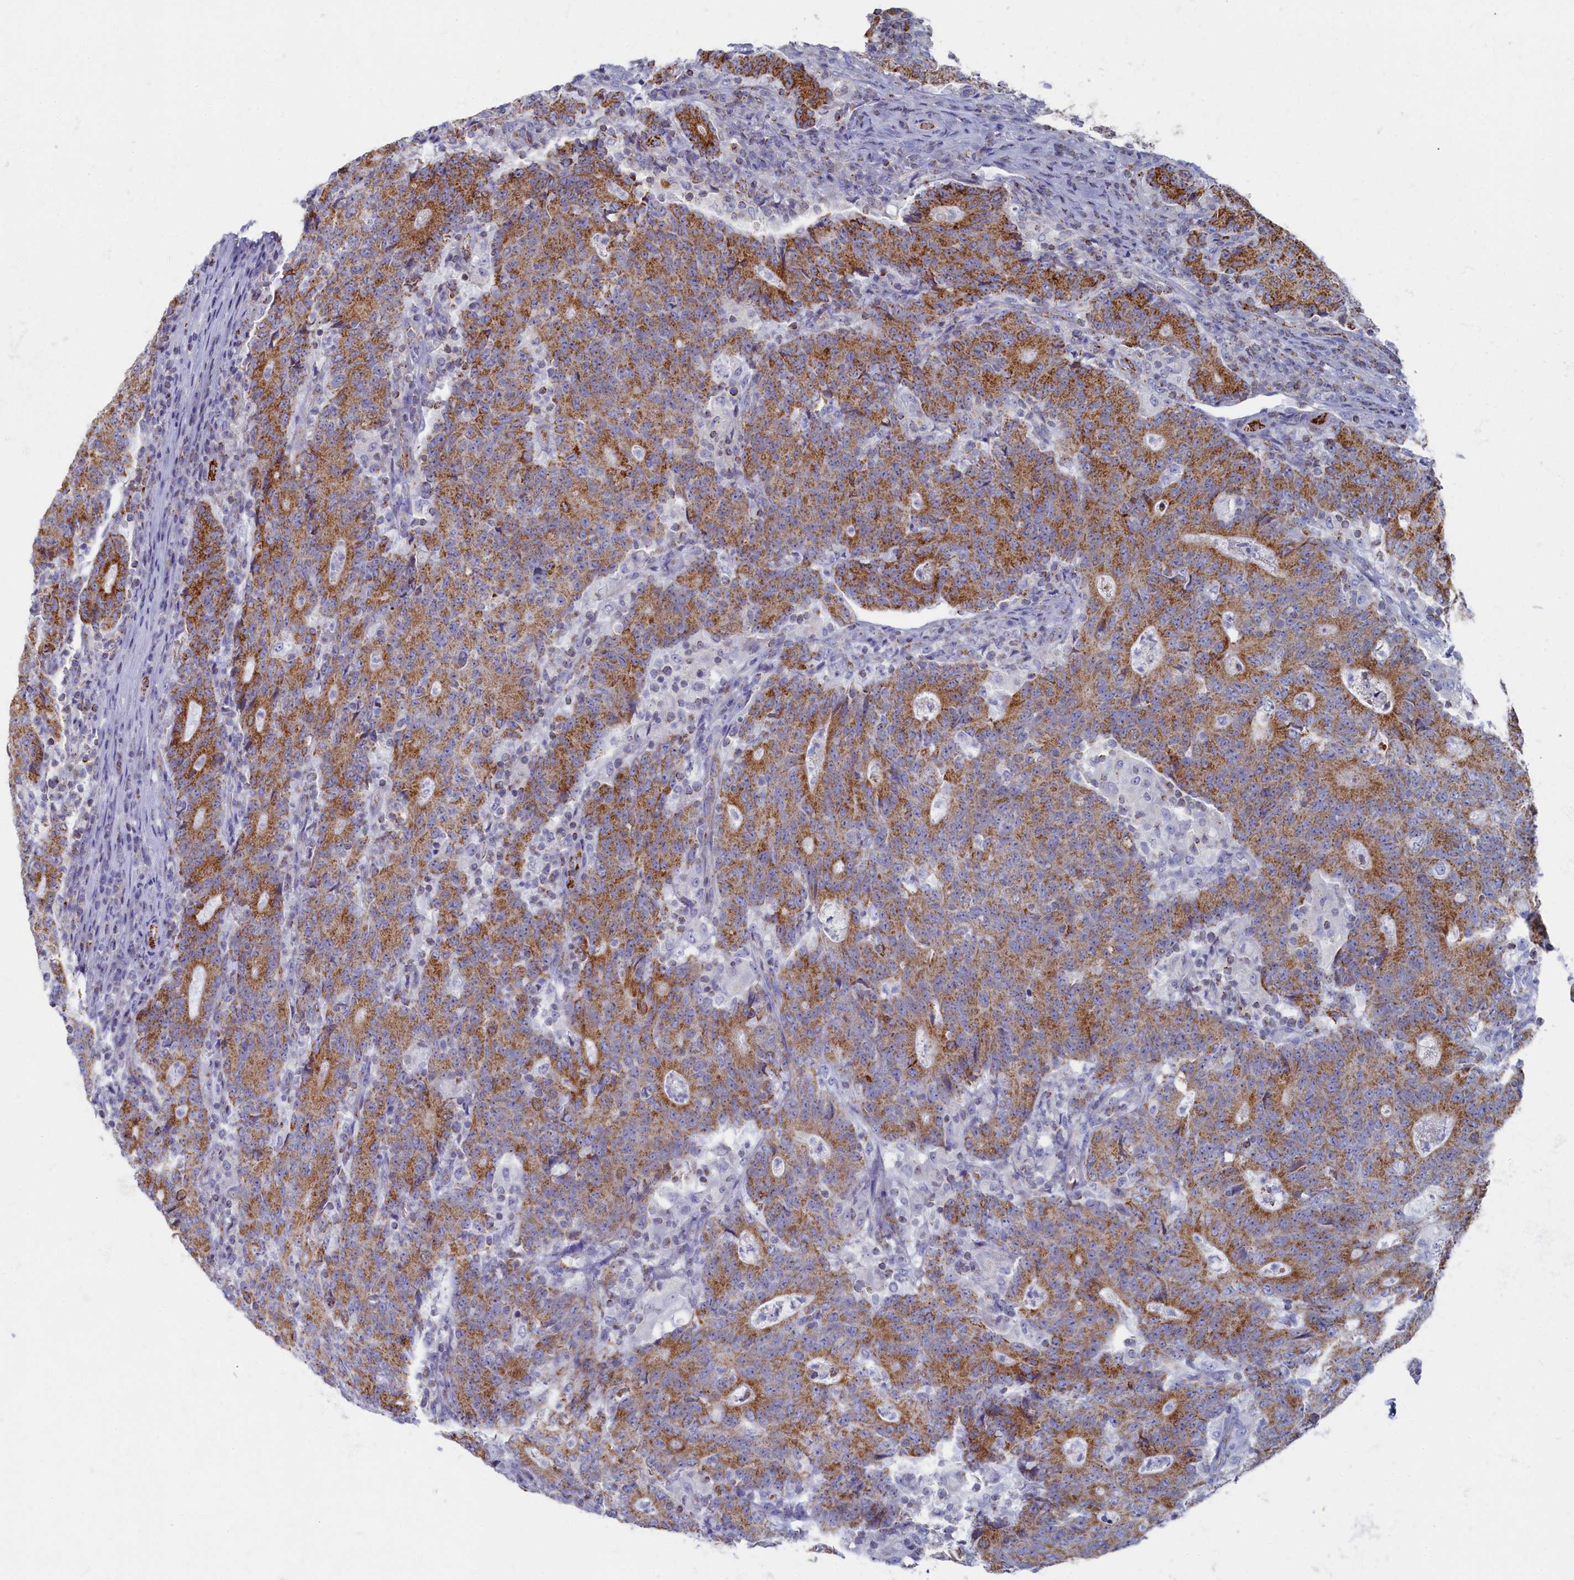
{"staining": {"intensity": "moderate", "quantity": ">75%", "location": "cytoplasmic/membranous"}, "tissue": "colorectal cancer", "cell_type": "Tumor cells", "image_type": "cancer", "snomed": [{"axis": "morphology", "description": "Adenocarcinoma, NOS"}, {"axis": "topography", "description": "Colon"}], "caption": "Brown immunohistochemical staining in human colorectal cancer displays moderate cytoplasmic/membranous positivity in approximately >75% of tumor cells.", "gene": "OCIAD2", "patient": {"sex": "female", "age": 75}}